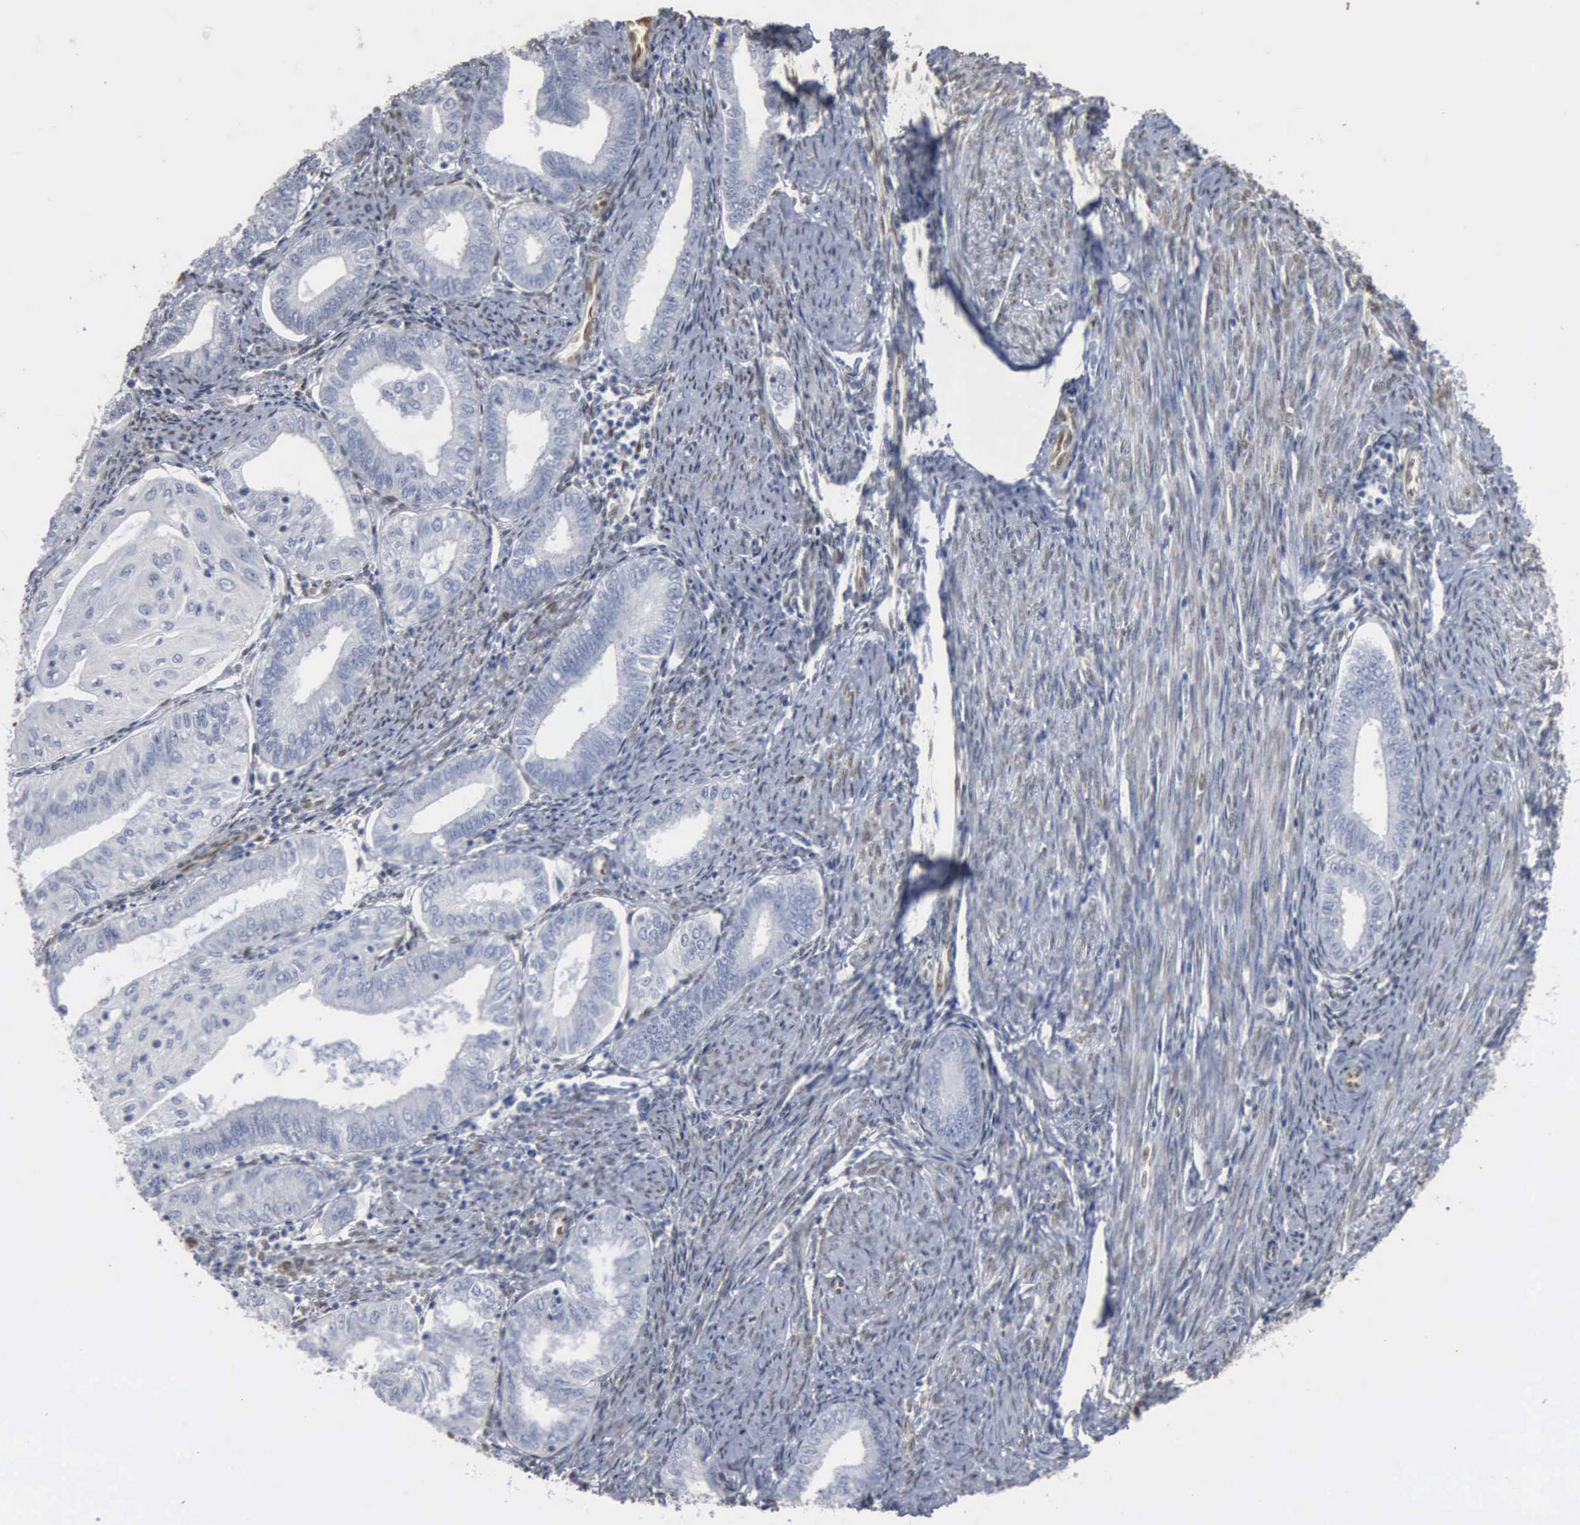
{"staining": {"intensity": "negative", "quantity": "none", "location": "none"}, "tissue": "endometrial cancer", "cell_type": "Tumor cells", "image_type": "cancer", "snomed": [{"axis": "morphology", "description": "Adenocarcinoma, NOS"}, {"axis": "topography", "description": "Endometrium"}], "caption": "There is no significant staining in tumor cells of adenocarcinoma (endometrial). (Brightfield microscopy of DAB (3,3'-diaminobenzidine) immunohistochemistry at high magnification).", "gene": "FGF2", "patient": {"sex": "female", "age": 55}}